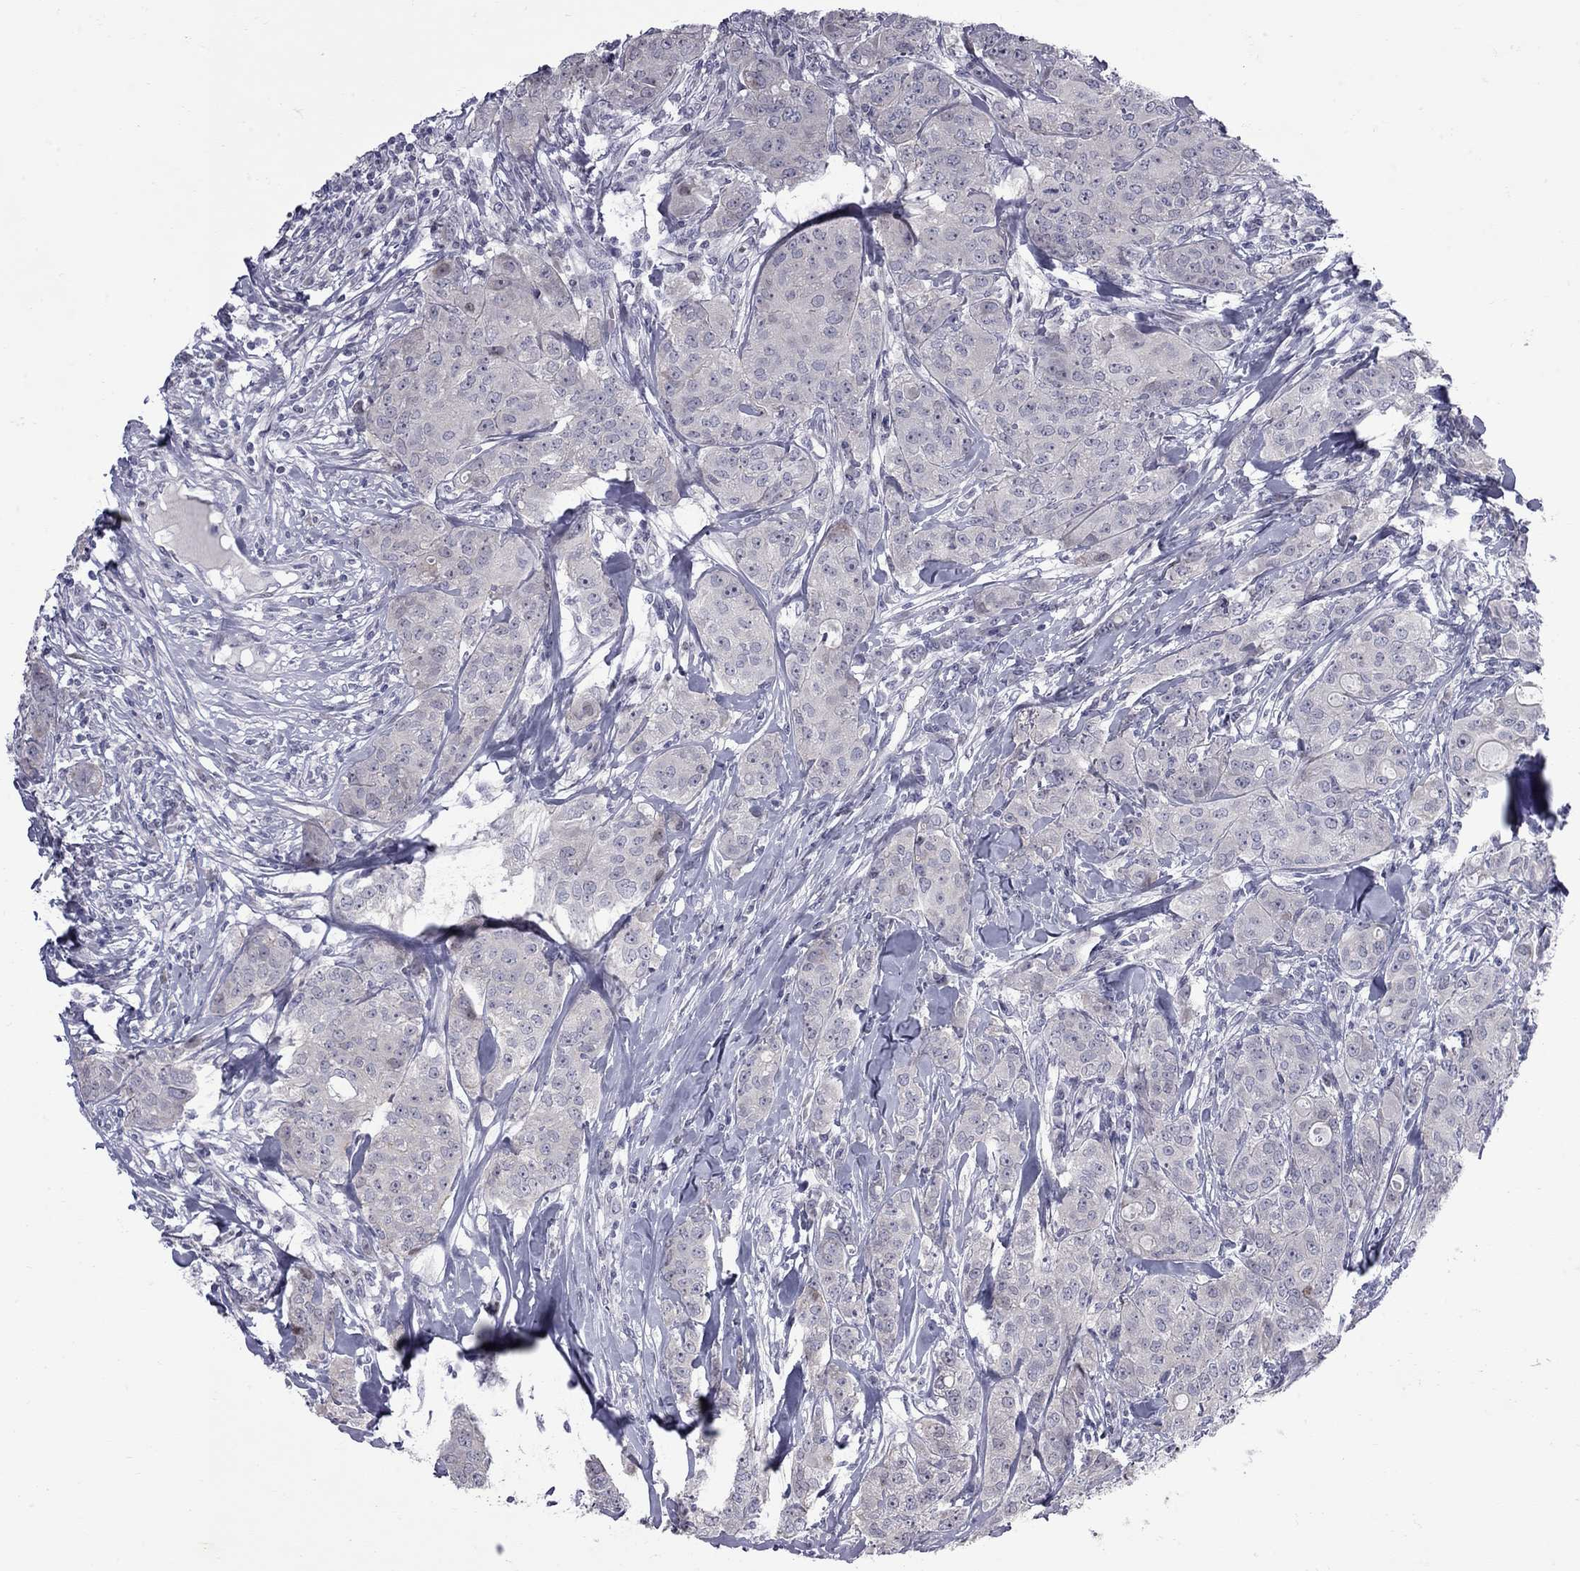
{"staining": {"intensity": "negative", "quantity": "none", "location": "none"}, "tissue": "breast cancer", "cell_type": "Tumor cells", "image_type": "cancer", "snomed": [{"axis": "morphology", "description": "Duct carcinoma"}, {"axis": "topography", "description": "Breast"}], "caption": "The photomicrograph reveals no staining of tumor cells in breast cancer.", "gene": "NRARP", "patient": {"sex": "female", "age": 43}}